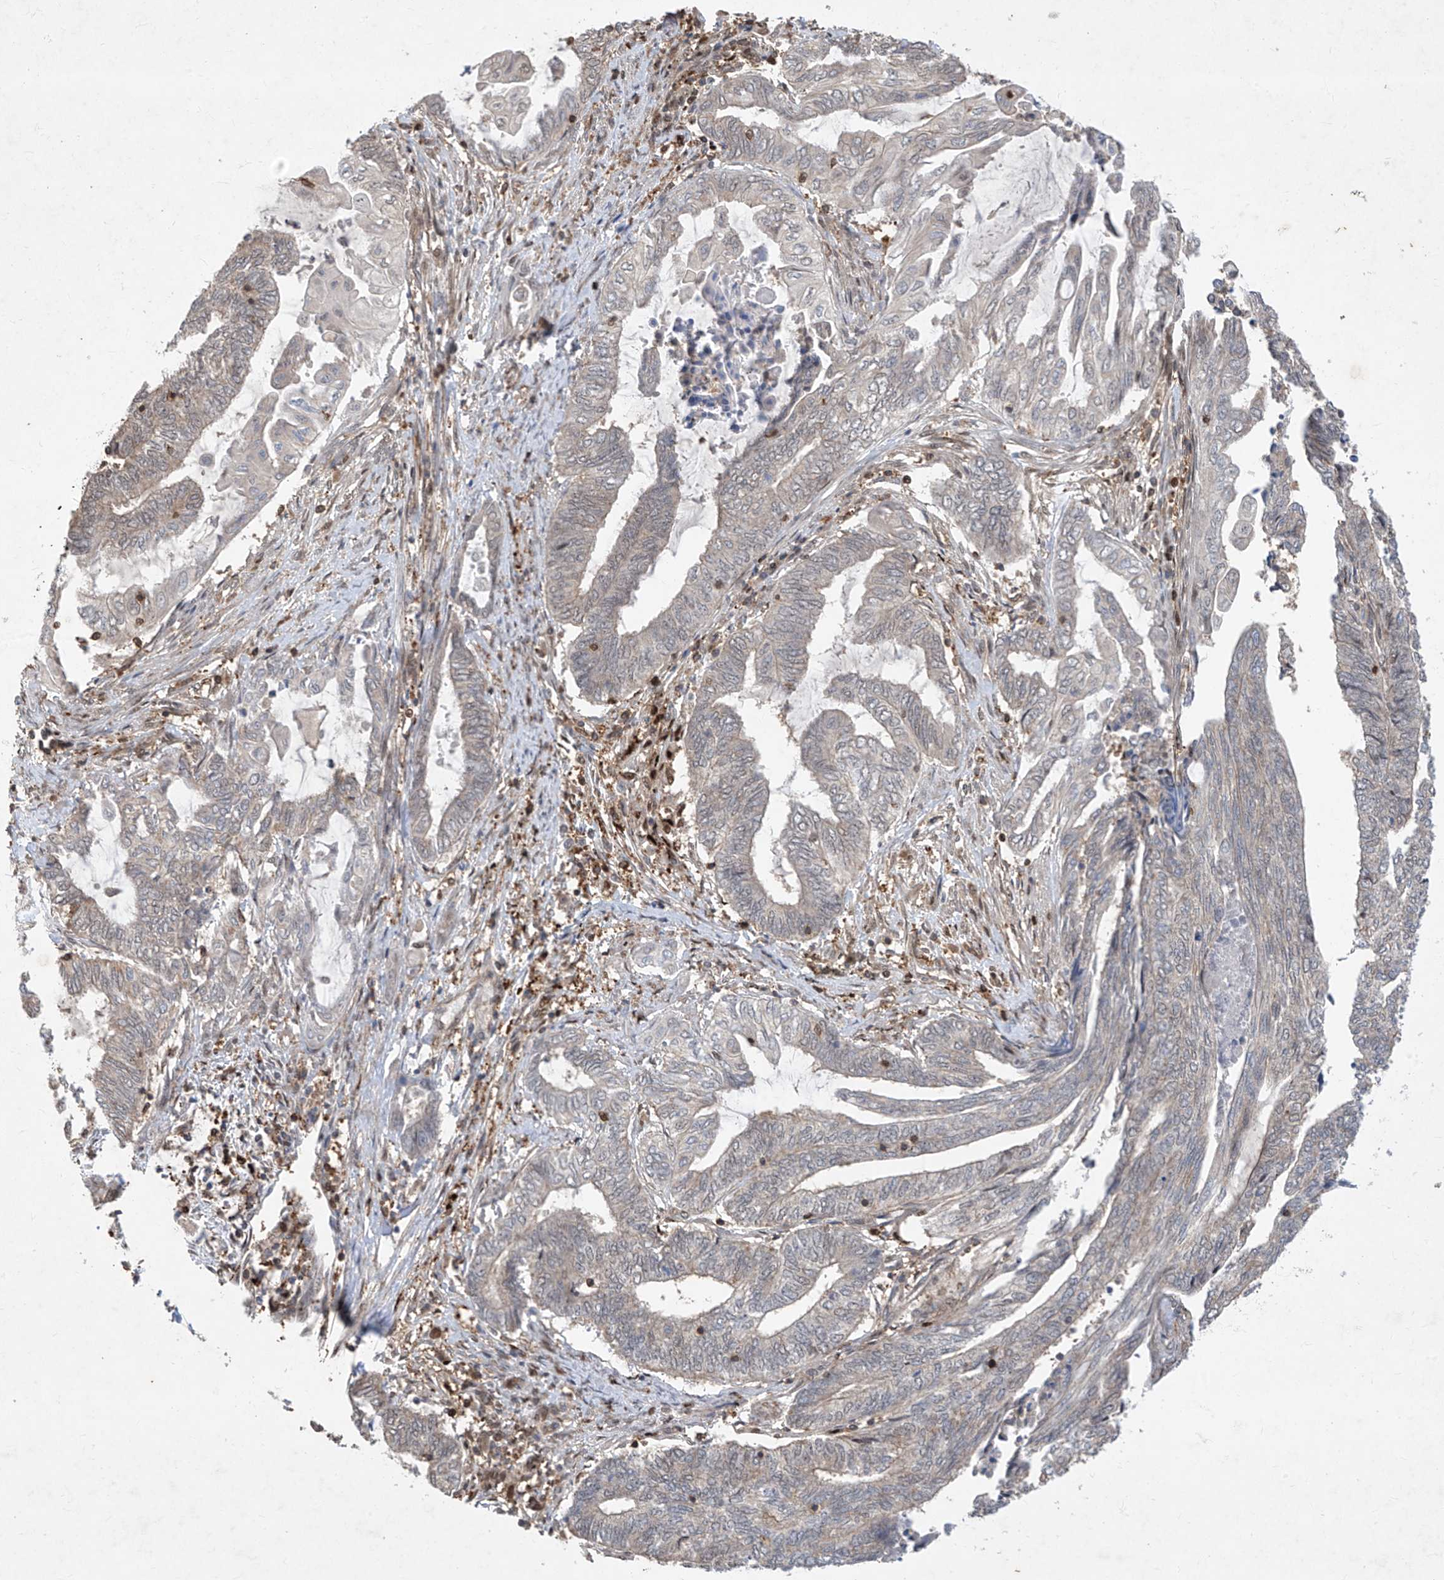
{"staining": {"intensity": "negative", "quantity": "none", "location": "none"}, "tissue": "endometrial cancer", "cell_type": "Tumor cells", "image_type": "cancer", "snomed": [{"axis": "morphology", "description": "Adenocarcinoma, NOS"}, {"axis": "topography", "description": "Uterus"}, {"axis": "topography", "description": "Endometrium"}], "caption": "Immunohistochemistry (IHC) of human endometrial cancer shows no expression in tumor cells.", "gene": "ZNF358", "patient": {"sex": "female", "age": 70}}